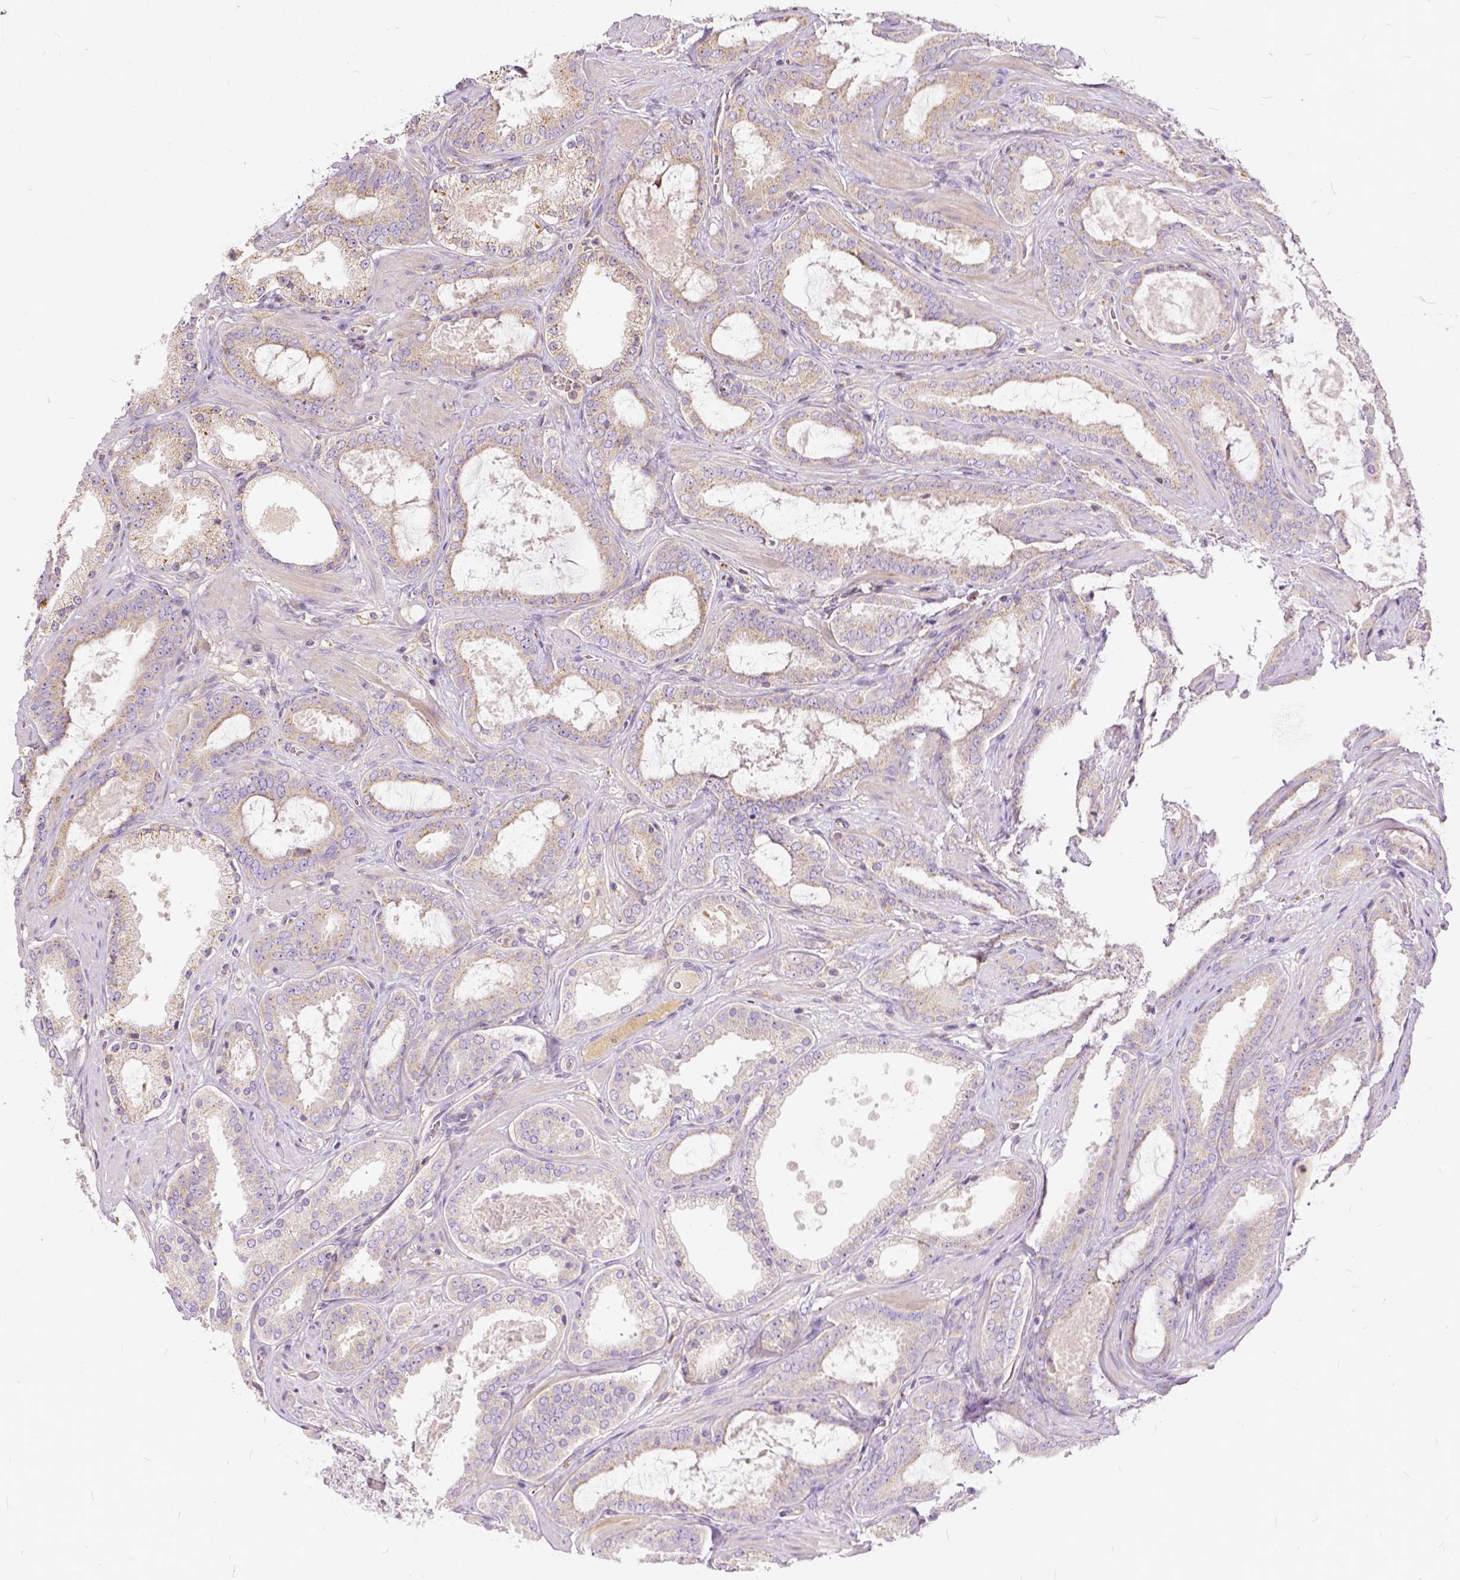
{"staining": {"intensity": "weak", "quantity": "<25%", "location": "cytoplasmic/membranous"}, "tissue": "prostate cancer", "cell_type": "Tumor cells", "image_type": "cancer", "snomed": [{"axis": "morphology", "description": "Adenocarcinoma, High grade"}, {"axis": "topography", "description": "Prostate"}], "caption": "DAB (3,3'-diaminobenzidine) immunohistochemical staining of human prostate cancer (high-grade adenocarcinoma) reveals no significant positivity in tumor cells.", "gene": "CADM4", "patient": {"sex": "male", "age": 63}}